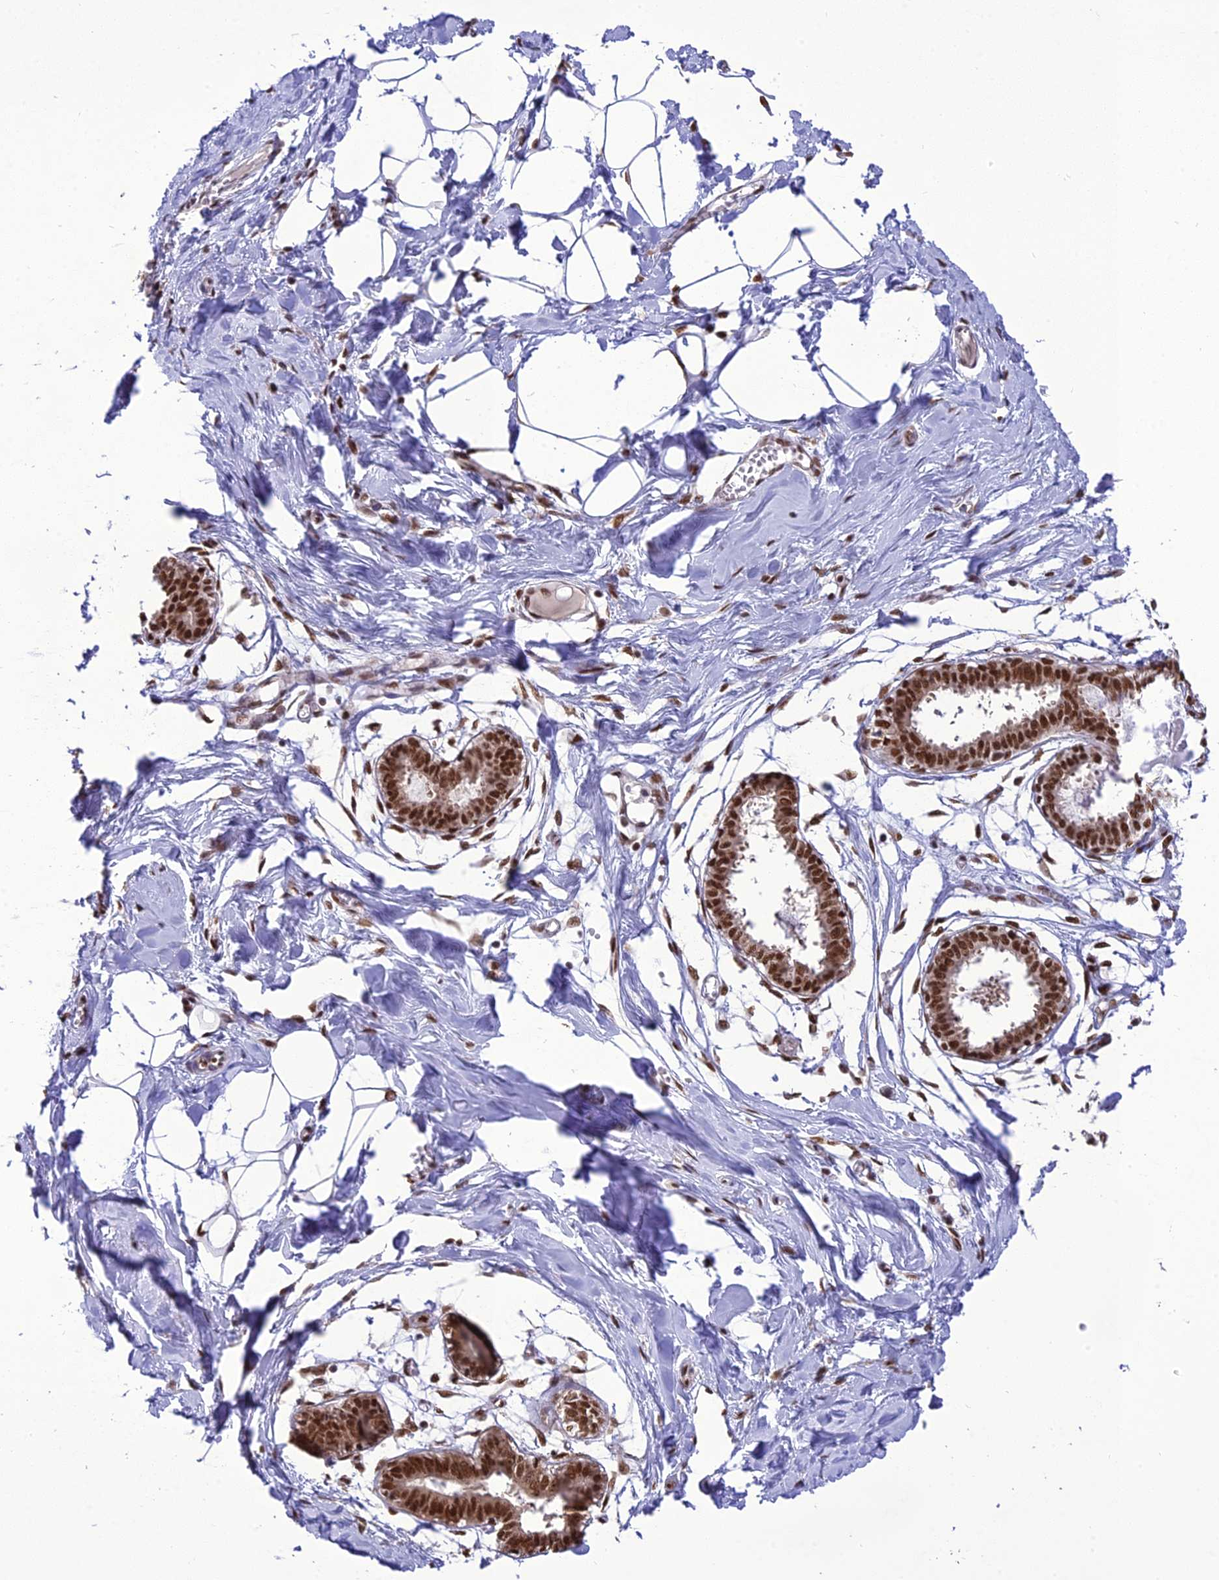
{"staining": {"intensity": "strong", "quantity": ">75%", "location": "nuclear"}, "tissue": "breast", "cell_type": "Adipocytes", "image_type": "normal", "snomed": [{"axis": "morphology", "description": "Normal tissue, NOS"}, {"axis": "topography", "description": "Breast"}], "caption": "Immunohistochemistry (IHC) micrograph of unremarkable breast stained for a protein (brown), which shows high levels of strong nuclear staining in approximately >75% of adipocytes.", "gene": "DDX1", "patient": {"sex": "female", "age": 27}}